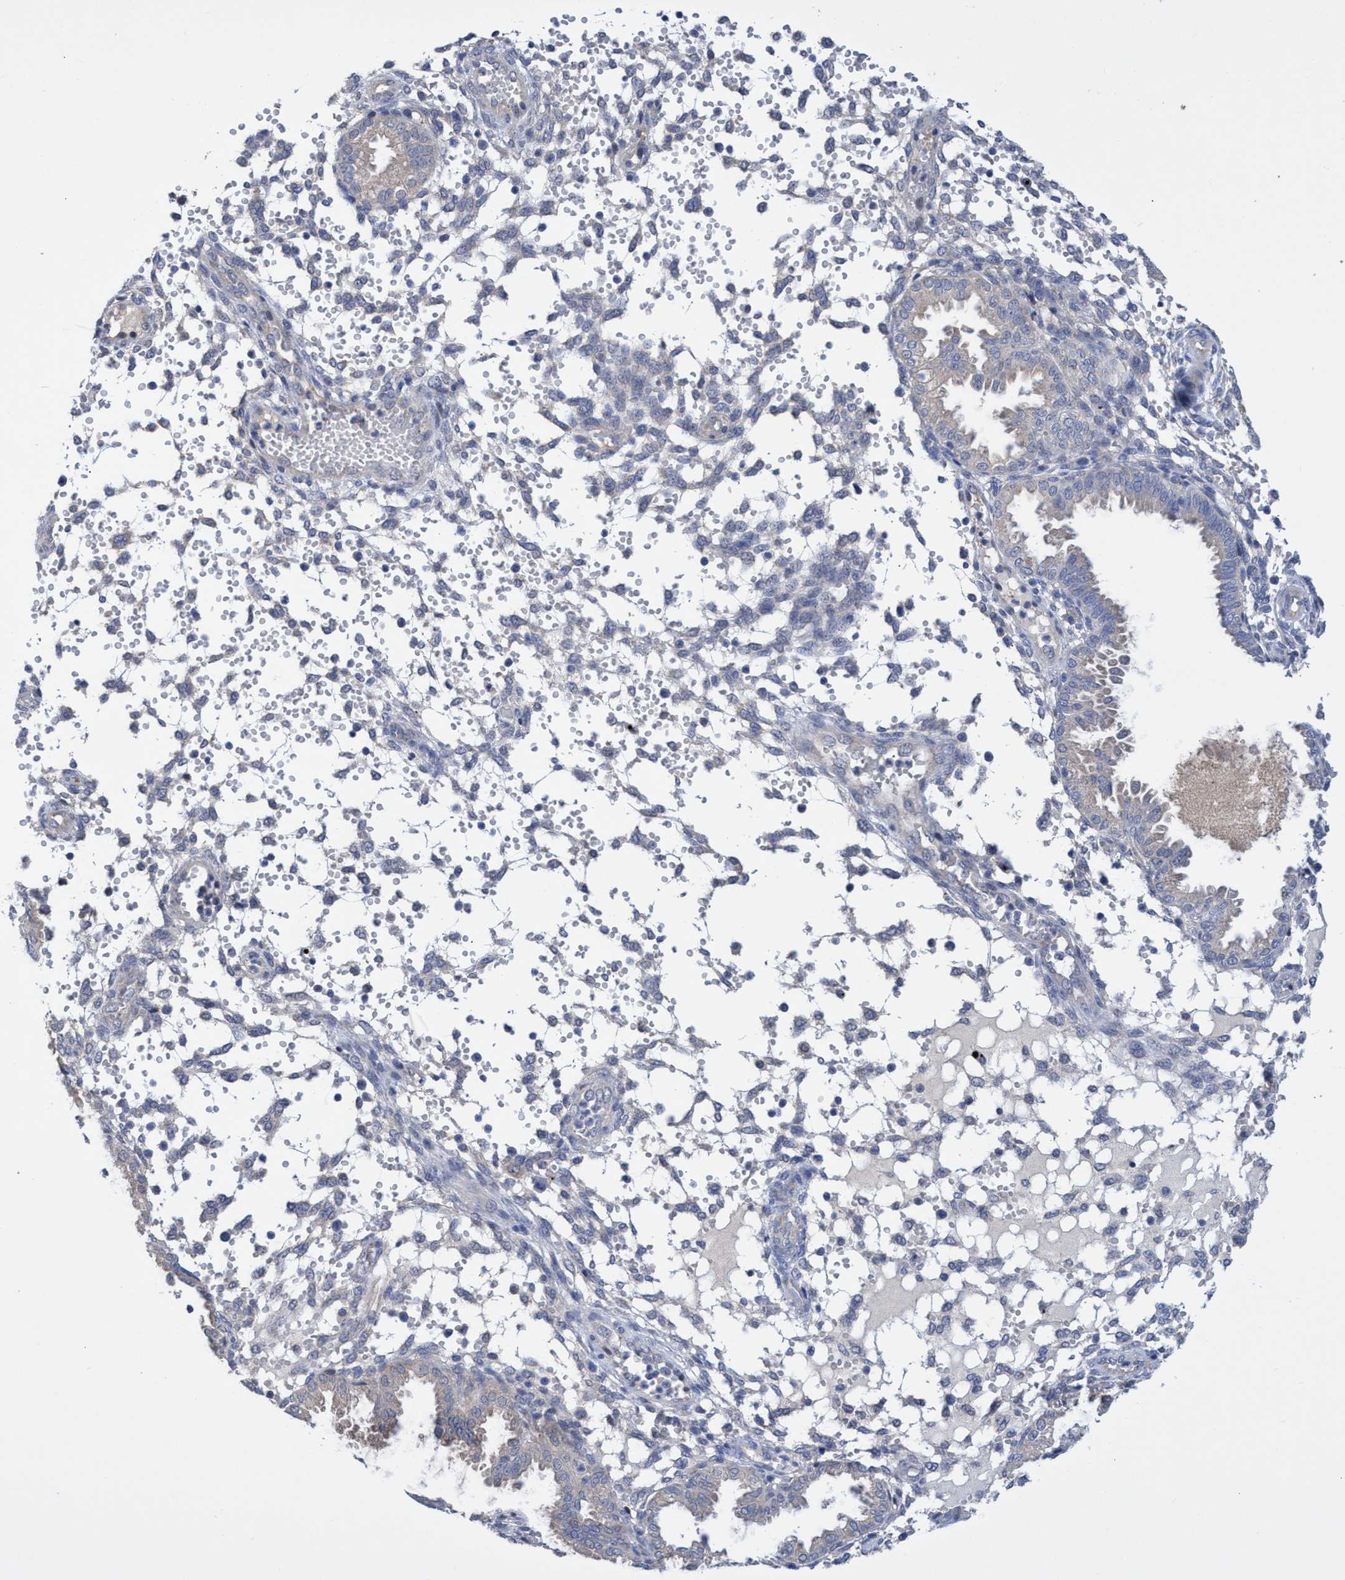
{"staining": {"intensity": "negative", "quantity": "none", "location": "none"}, "tissue": "endometrium", "cell_type": "Cells in endometrial stroma", "image_type": "normal", "snomed": [{"axis": "morphology", "description": "Normal tissue, NOS"}, {"axis": "topography", "description": "Endometrium"}], "caption": "A high-resolution image shows immunohistochemistry staining of benign endometrium, which exhibits no significant positivity in cells in endometrial stroma.", "gene": "SVEP1", "patient": {"sex": "female", "age": 33}}